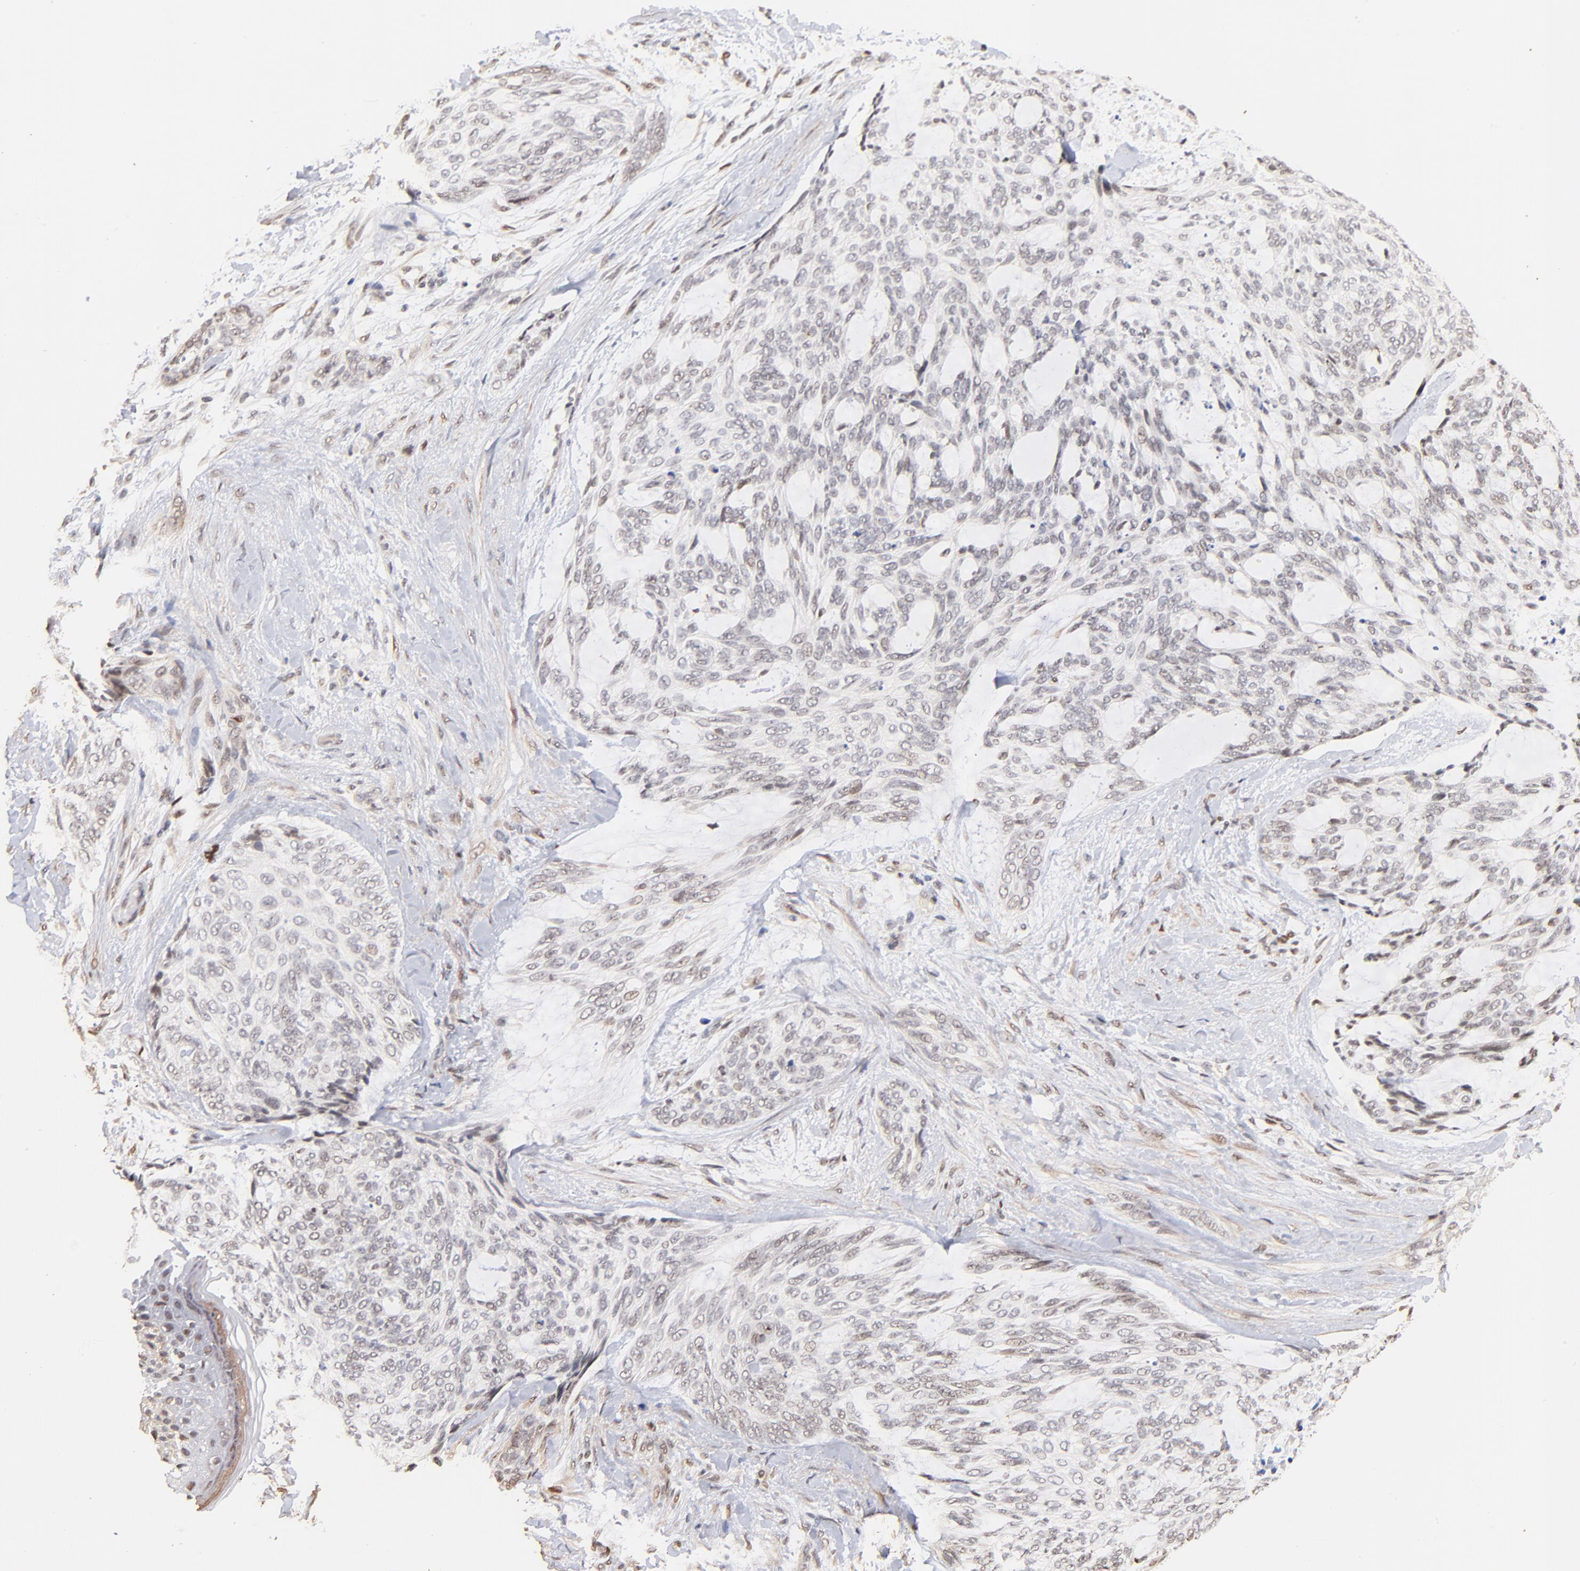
{"staining": {"intensity": "weak", "quantity": "25%-75%", "location": "nuclear"}, "tissue": "skin cancer", "cell_type": "Tumor cells", "image_type": "cancer", "snomed": [{"axis": "morphology", "description": "Normal tissue, NOS"}, {"axis": "morphology", "description": "Basal cell carcinoma"}, {"axis": "topography", "description": "Skin"}], "caption": "Skin cancer stained with a brown dye displays weak nuclear positive staining in approximately 25%-75% of tumor cells.", "gene": "ZFP92", "patient": {"sex": "female", "age": 71}}